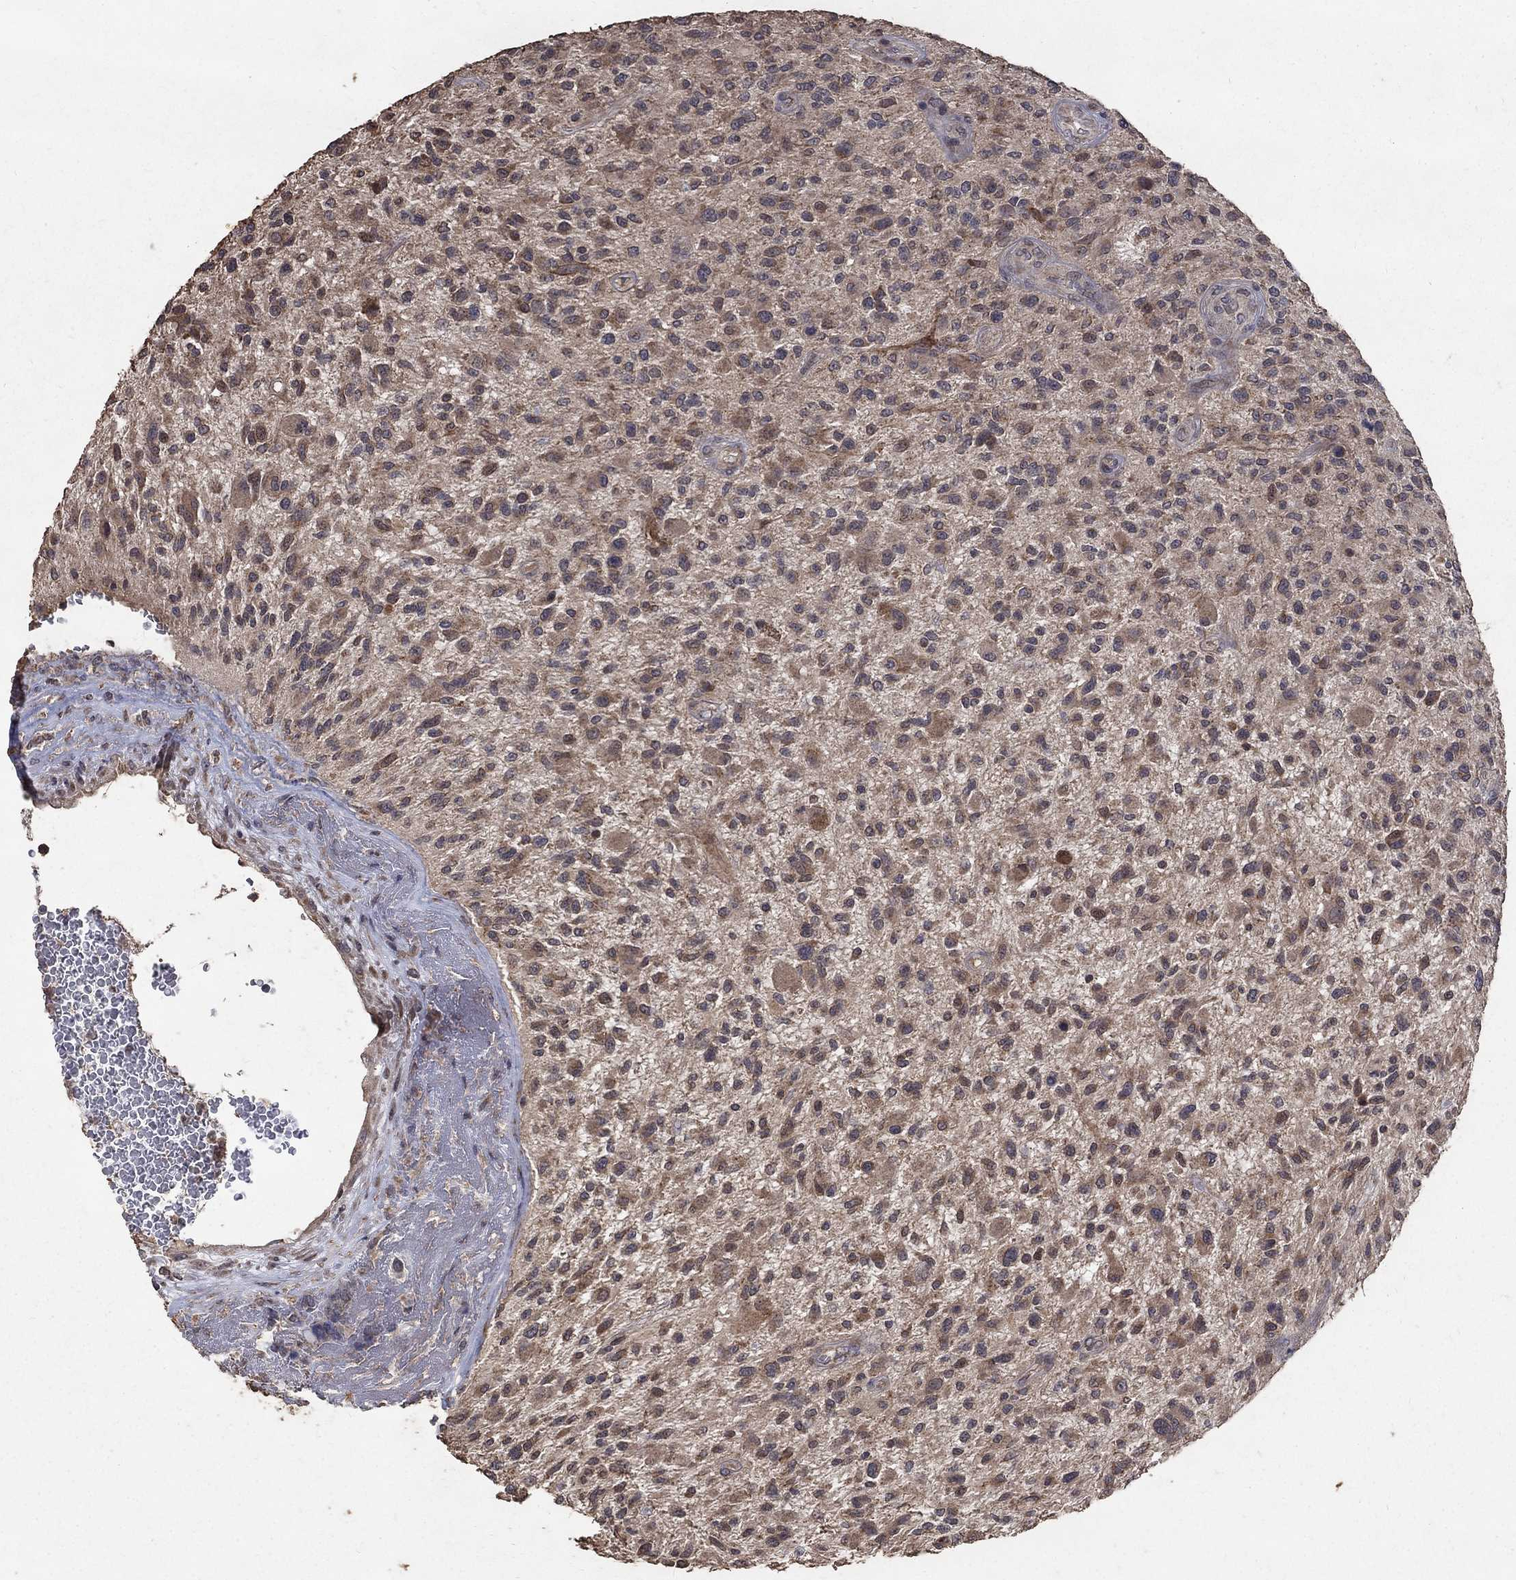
{"staining": {"intensity": "moderate", "quantity": ">75%", "location": "cytoplasmic/membranous"}, "tissue": "glioma", "cell_type": "Tumor cells", "image_type": "cancer", "snomed": [{"axis": "morphology", "description": "Glioma, malignant, High grade"}, {"axis": "topography", "description": "Brain"}], "caption": "Protein expression analysis of human malignant glioma (high-grade) reveals moderate cytoplasmic/membranous expression in about >75% of tumor cells.", "gene": "C17orf75", "patient": {"sex": "male", "age": 47}}